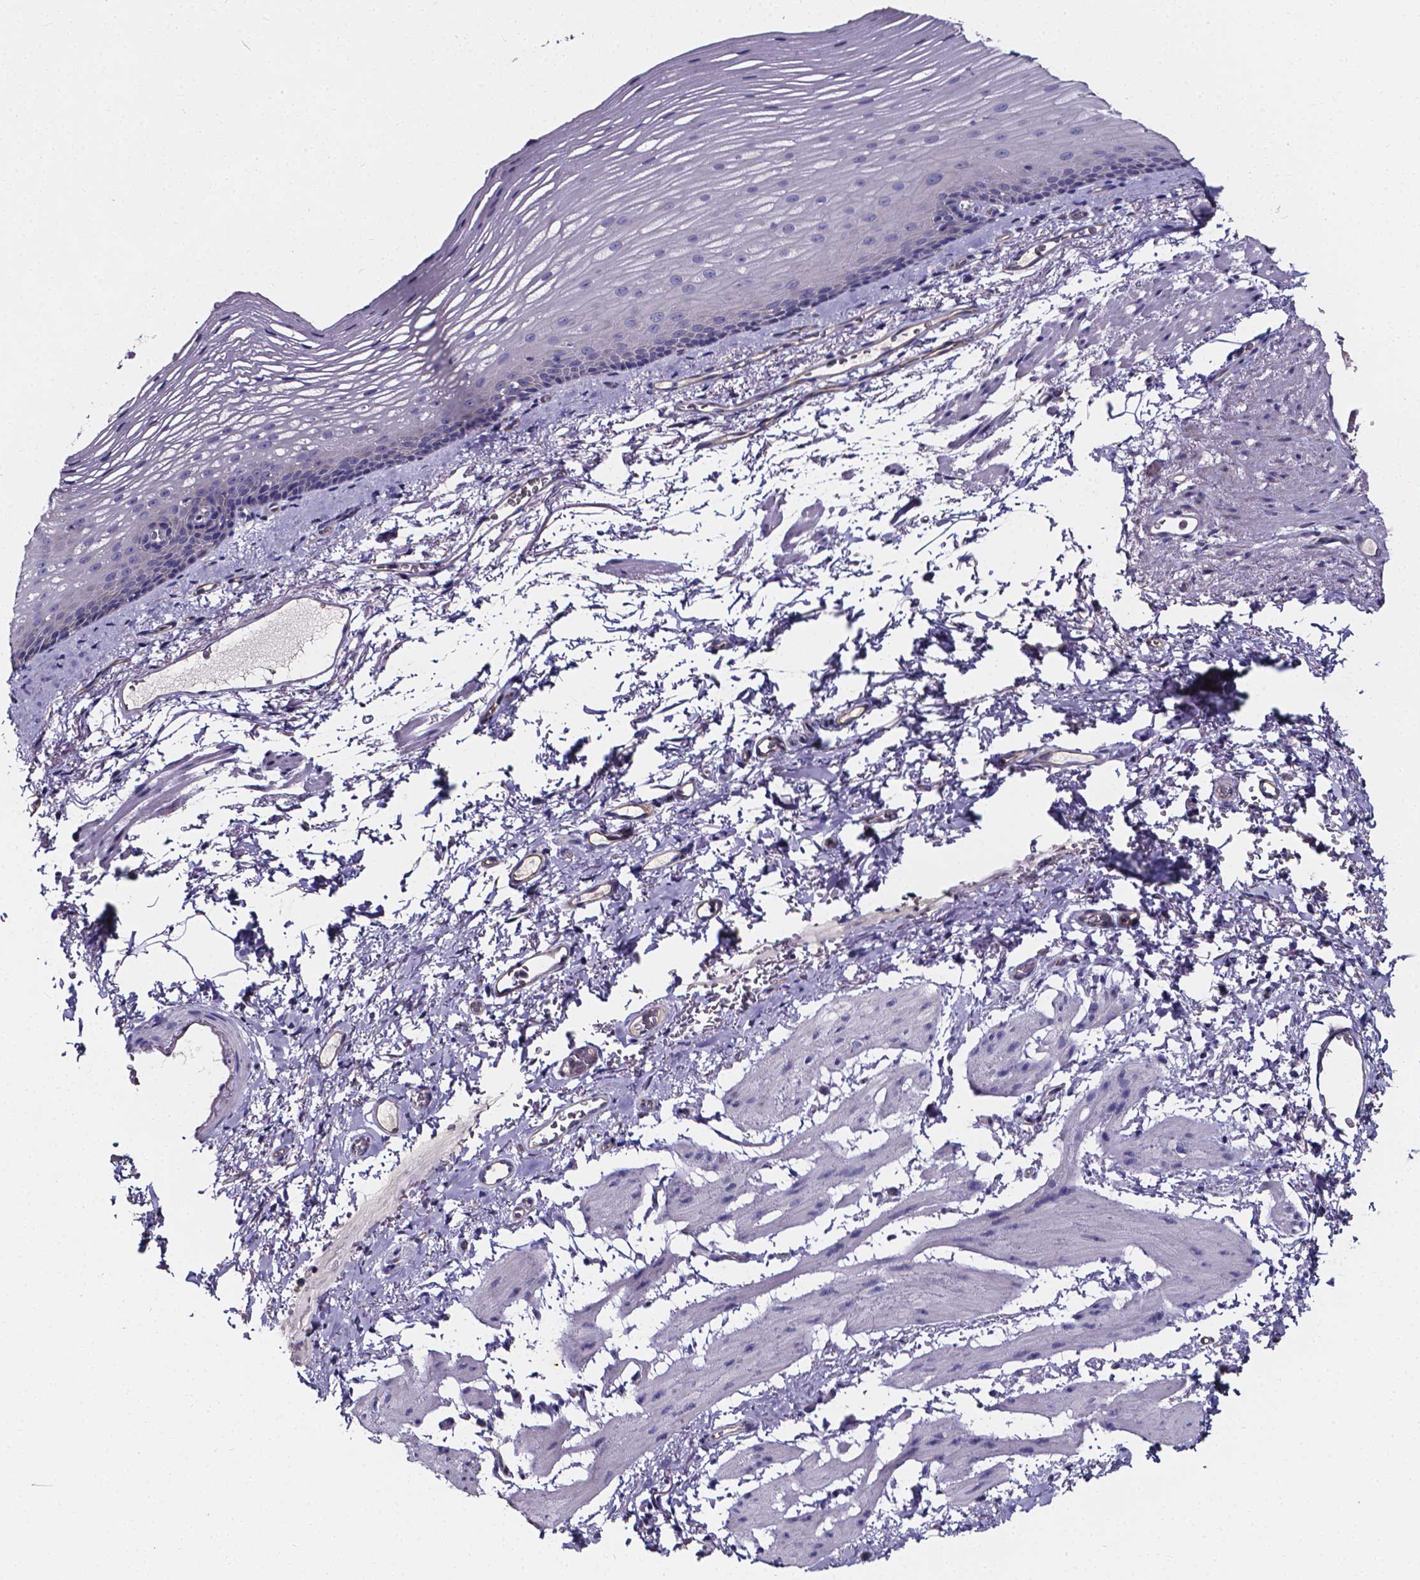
{"staining": {"intensity": "negative", "quantity": "none", "location": "none"}, "tissue": "esophagus", "cell_type": "Squamous epithelial cells", "image_type": "normal", "snomed": [{"axis": "morphology", "description": "Normal tissue, NOS"}, {"axis": "topography", "description": "Esophagus"}], "caption": "Immunohistochemistry of normal human esophagus demonstrates no staining in squamous epithelial cells.", "gene": "CACNG8", "patient": {"sex": "male", "age": 76}}